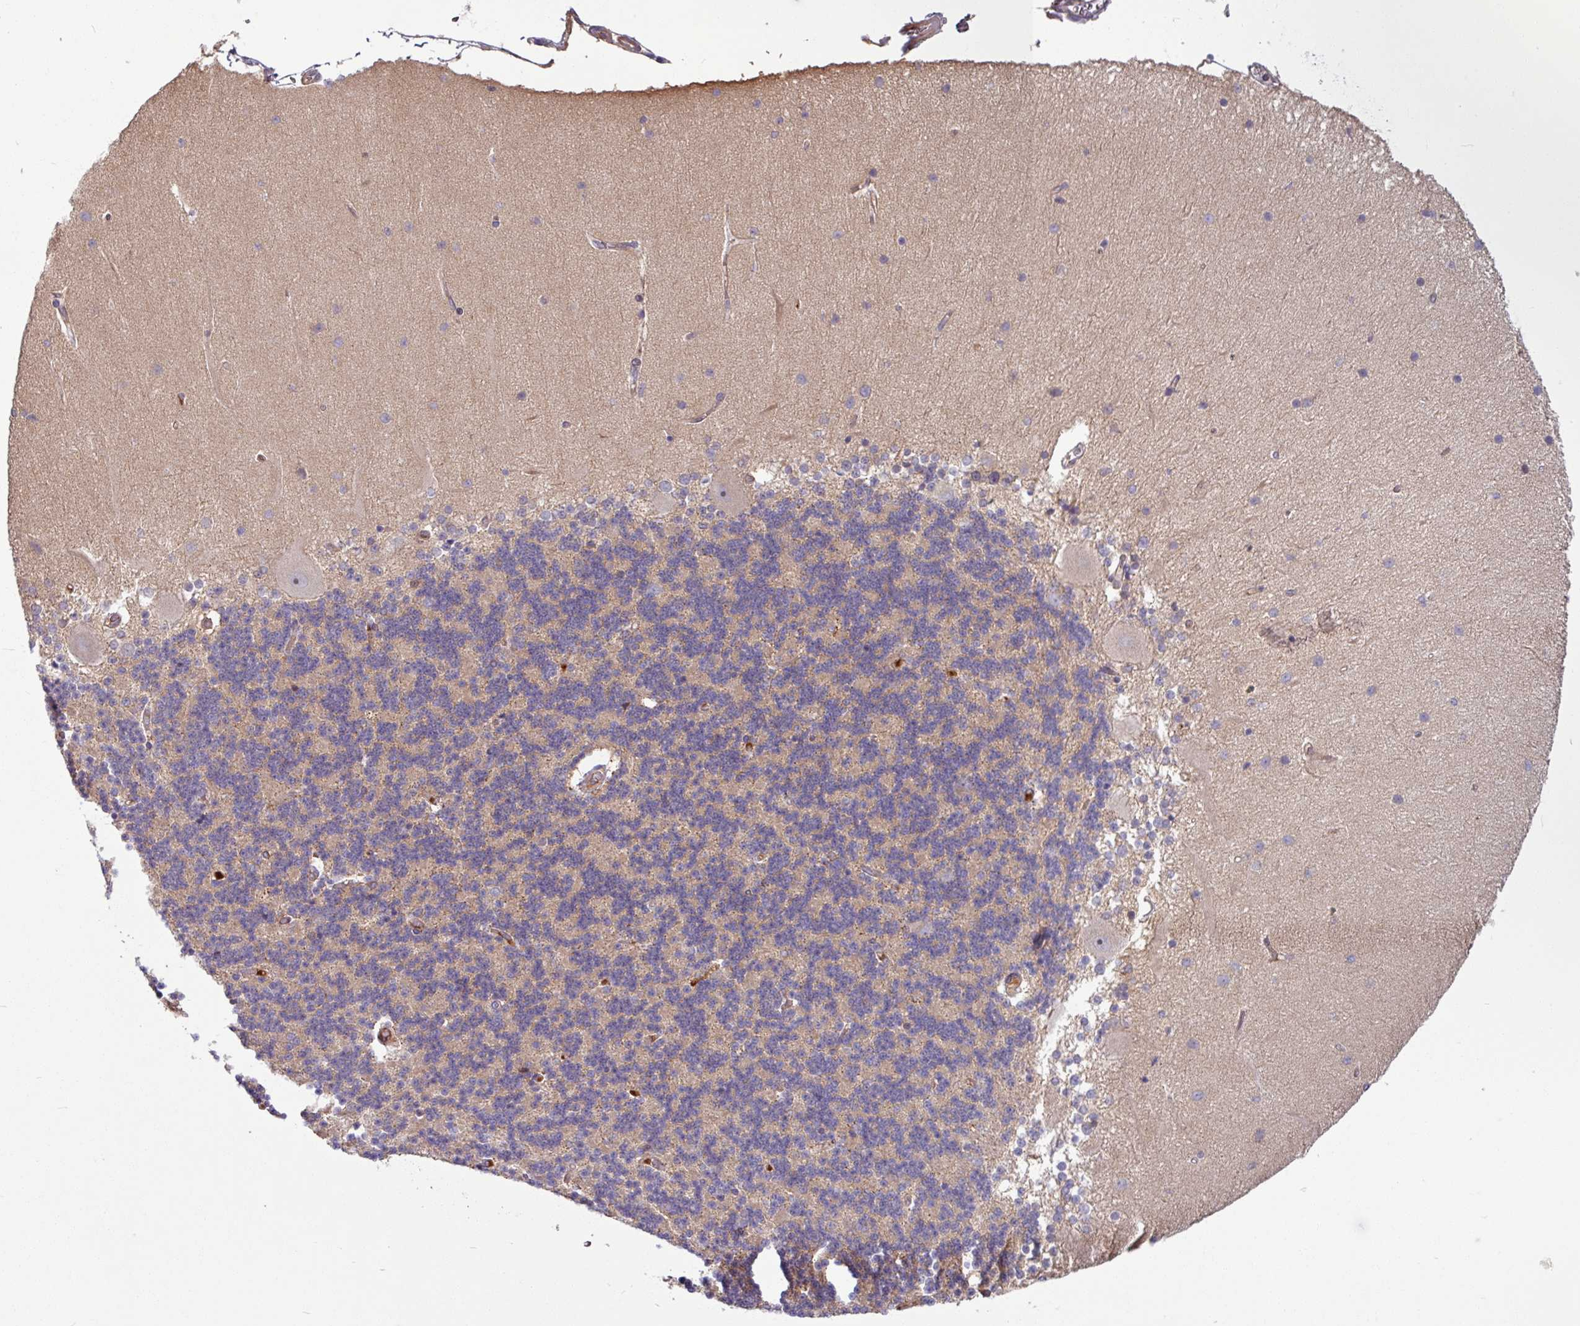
{"staining": {"intensity": "weak", "quantity": ">75%", "location": "cytoplasmic/membranous"}, "tissue": "cerebellum", "cell_type": "Cells in granular layer", "image_type": "normal", "snomed": [{"axis": "morphology", "description": "Normal tissue, NOS"}, {"axis": "topography", "description": "Cerebellum"}], "caption": "Brown immunohistochemical staining in normal cerebellum exhibits weak cytoplasmic/membranous positivity in approximately >75% of cells in granular layer. The staining was performed using DAB (3,3'-diaminobenzidine), with brown indicating positive protein expression. Nuclei are stained blue with hematoxylin.", "gene": "B4GALNT4", "patient": {"sex": "female", "age": 54}}